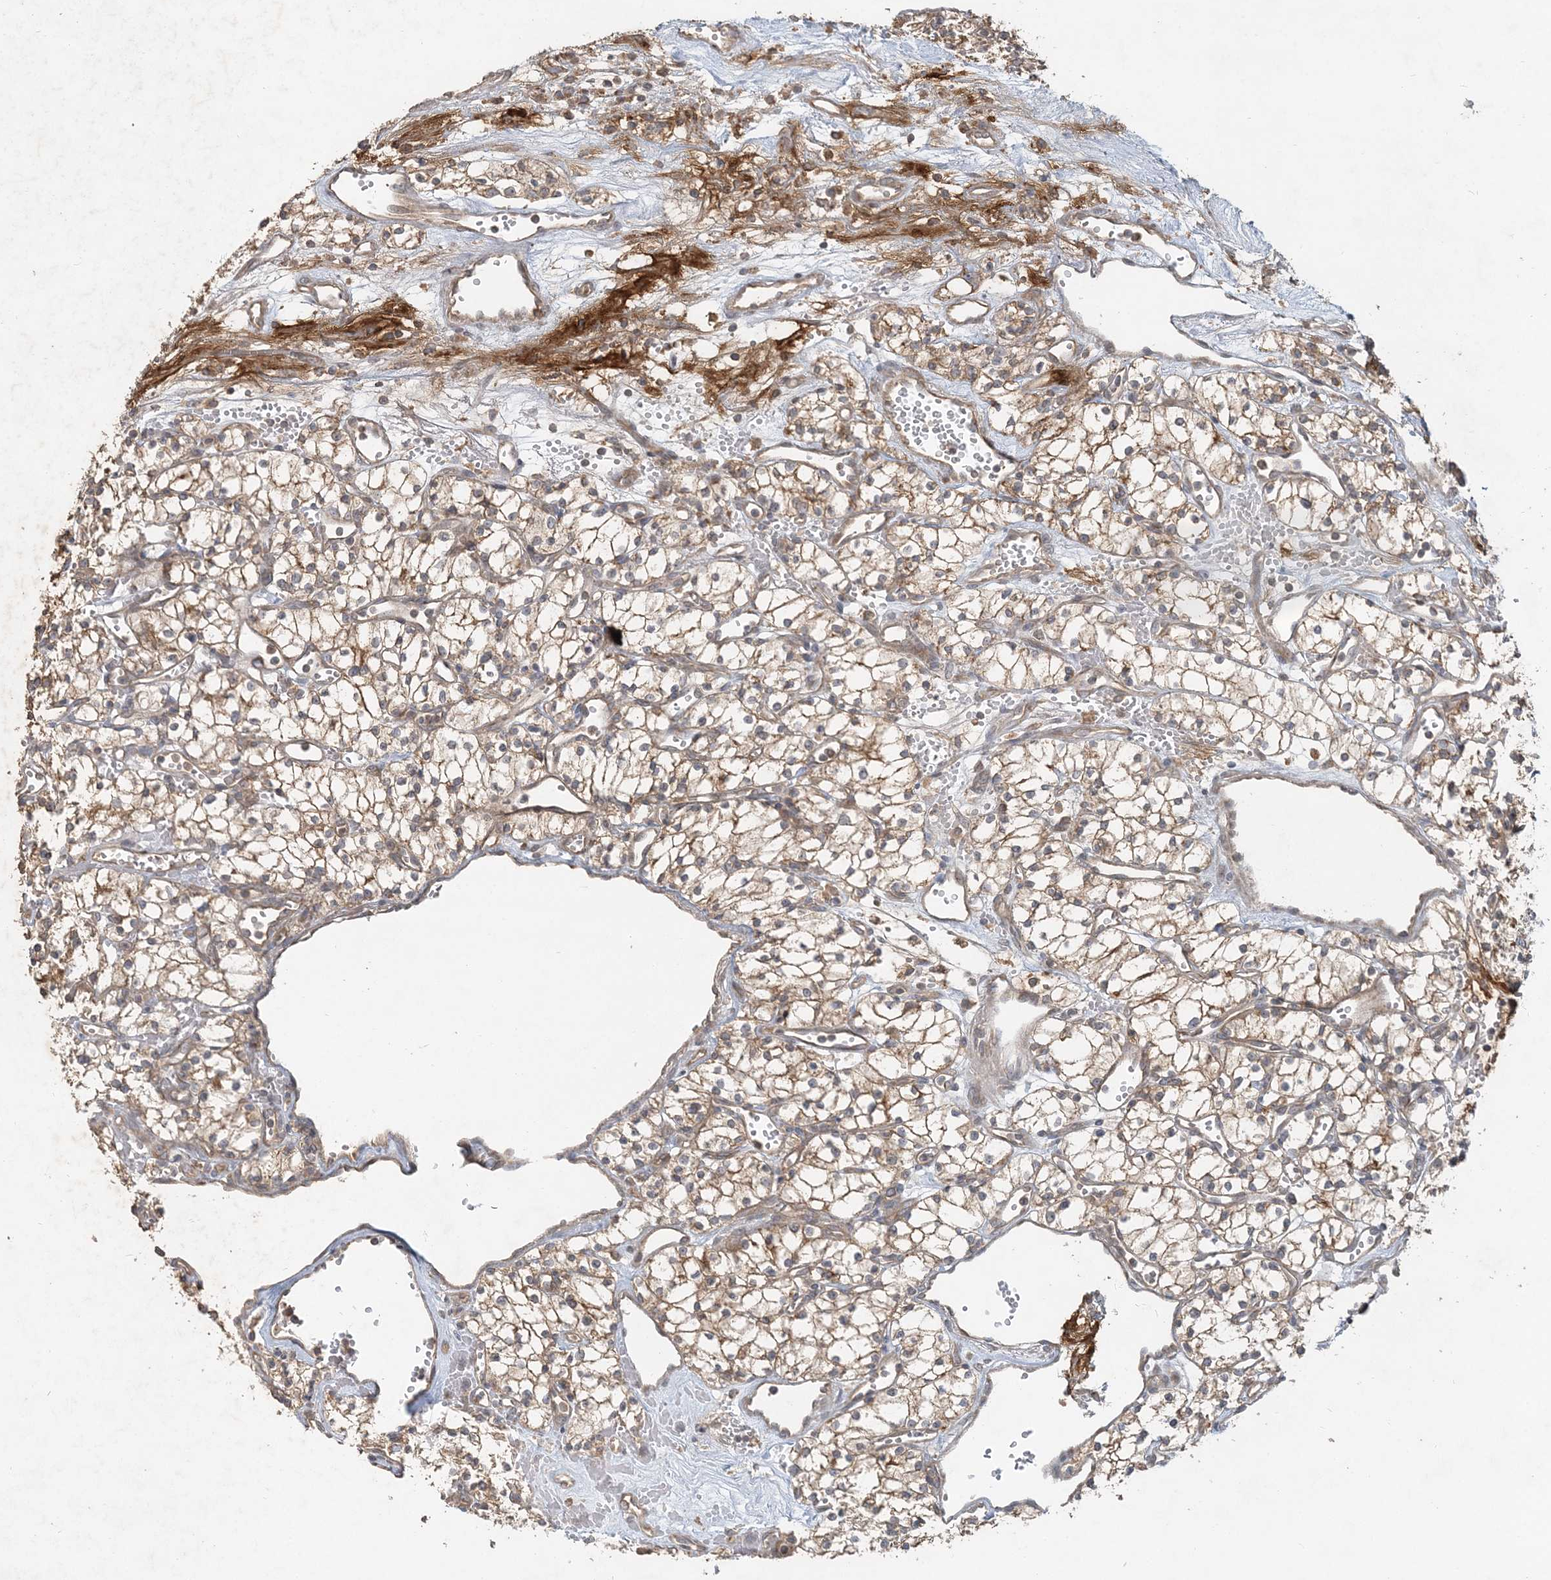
{"staining": {"intensity": "moderate", "quantity": "25%-75%", "location": "cytoplasmic/membranous"}, "tissue": "renal cancer", "cell_type": "Tumor cells", "image_type": "cancer", "snomed": [{"axis": "morphology", "description": "Adenocarcinoma, NOS"}, {"axis": "topography", "description": "Kidney"}], "caption": "Brown immunohistochemical staining in human adenocarcinoma (renal) shows moderate cytoplasmic/membranous expression in approximately 25%-75% of tumor cells.", "gene": "RAB14", "patient": {"sex": "male", "age": 59}}